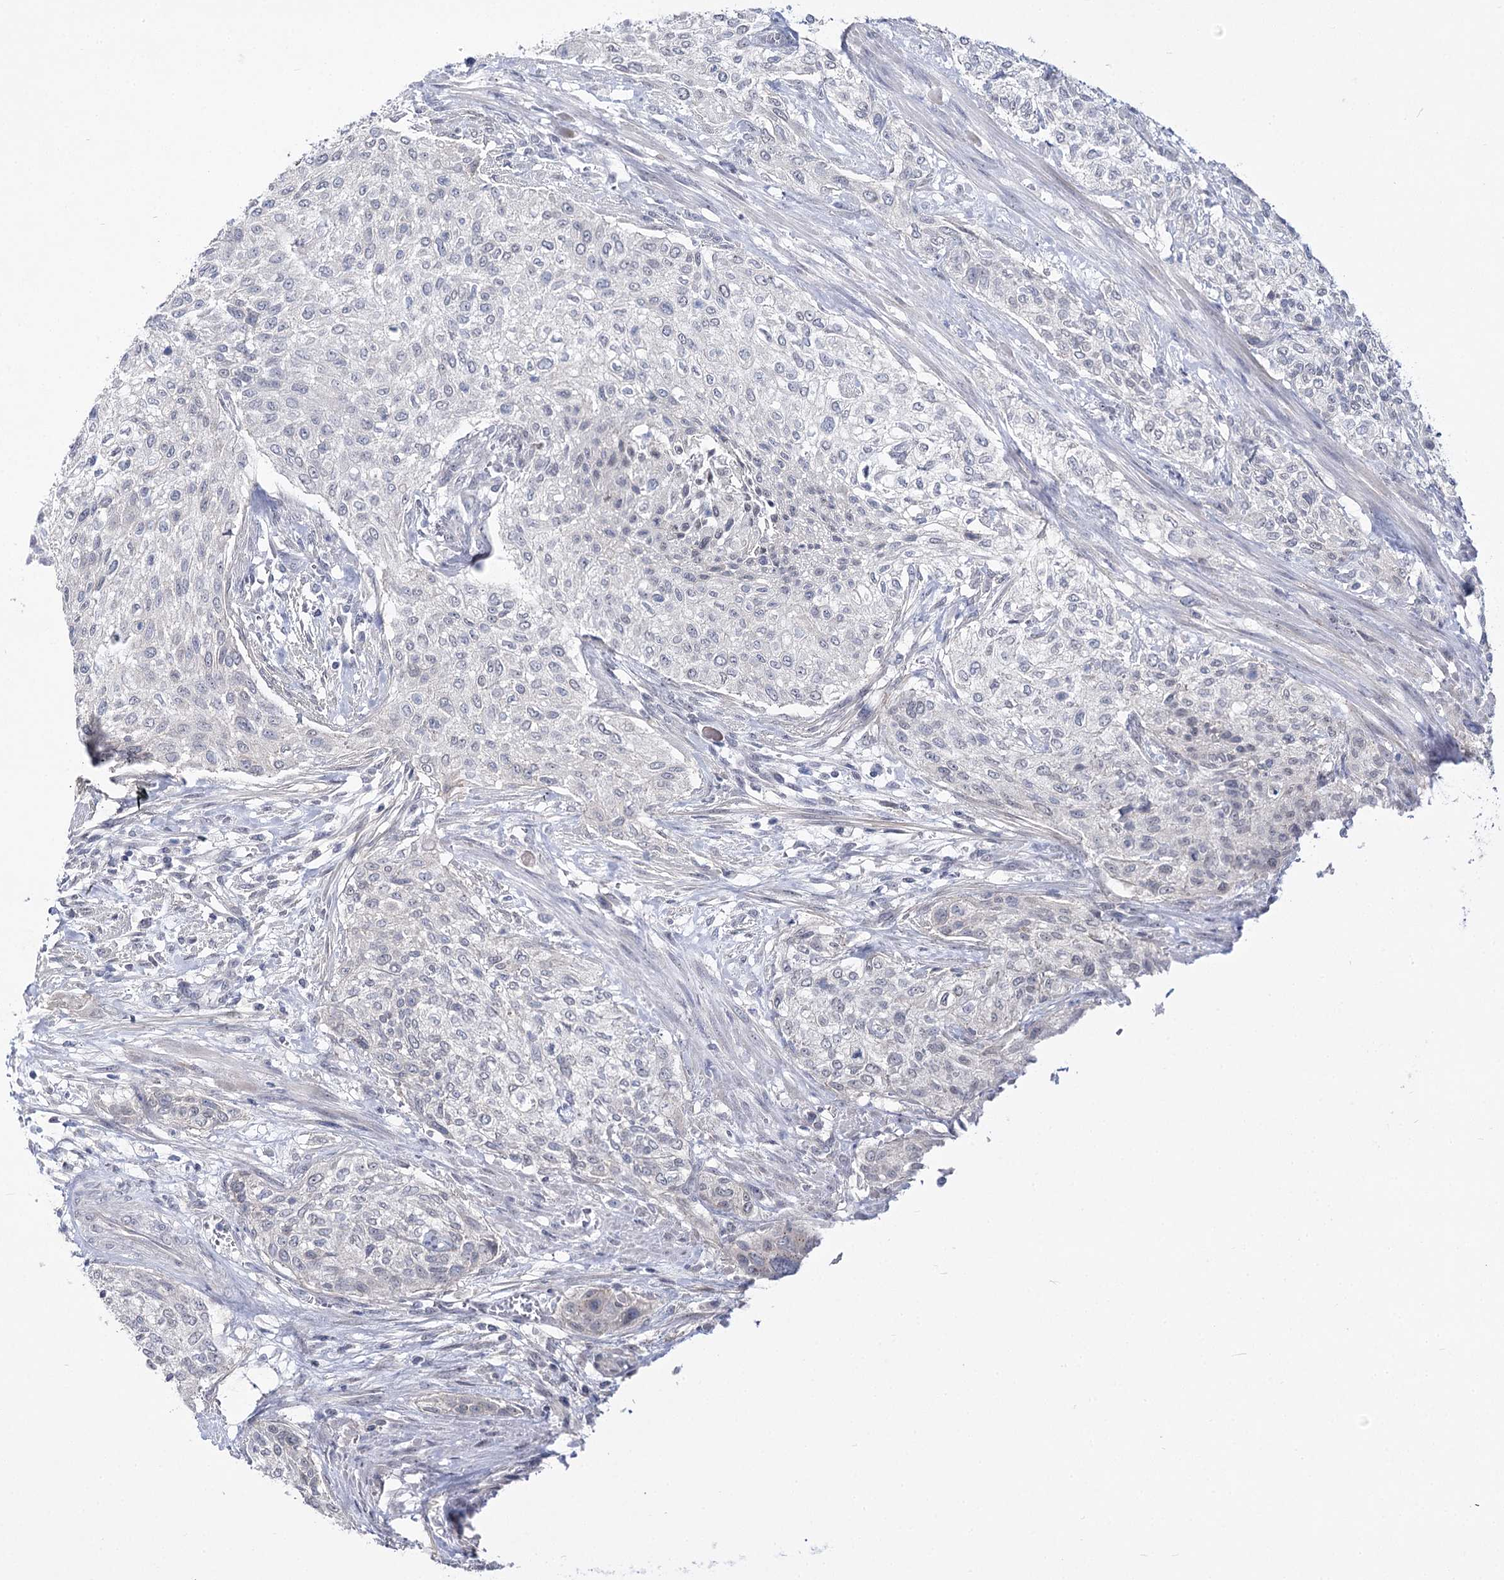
{"staining": {"intensity": "negative", "quantity": "none", "location": "none"}, "tissue": "urothelial cancer", "cell_type": "Tumor cells", "image_type": "cancer", "snomed": [{"axis": "morphology", "description": "Normal tissue, NOS"}, {"axis": "morphology", "description": "Urothelial carcinoma, NOS"}, {"axis": "topography", "description": "Urinary bladder"}, {"axis": "topography", "description": "Peripheral nerve tissue"}], "caption": "Immunohistochemistry photomicrograph of transitional cell carcinoma stained for a protein (brown), which demonstrates no positivity in tumor cells.", "gene": "ATP10B", "patient": {"sex": "male", "age": 35}}